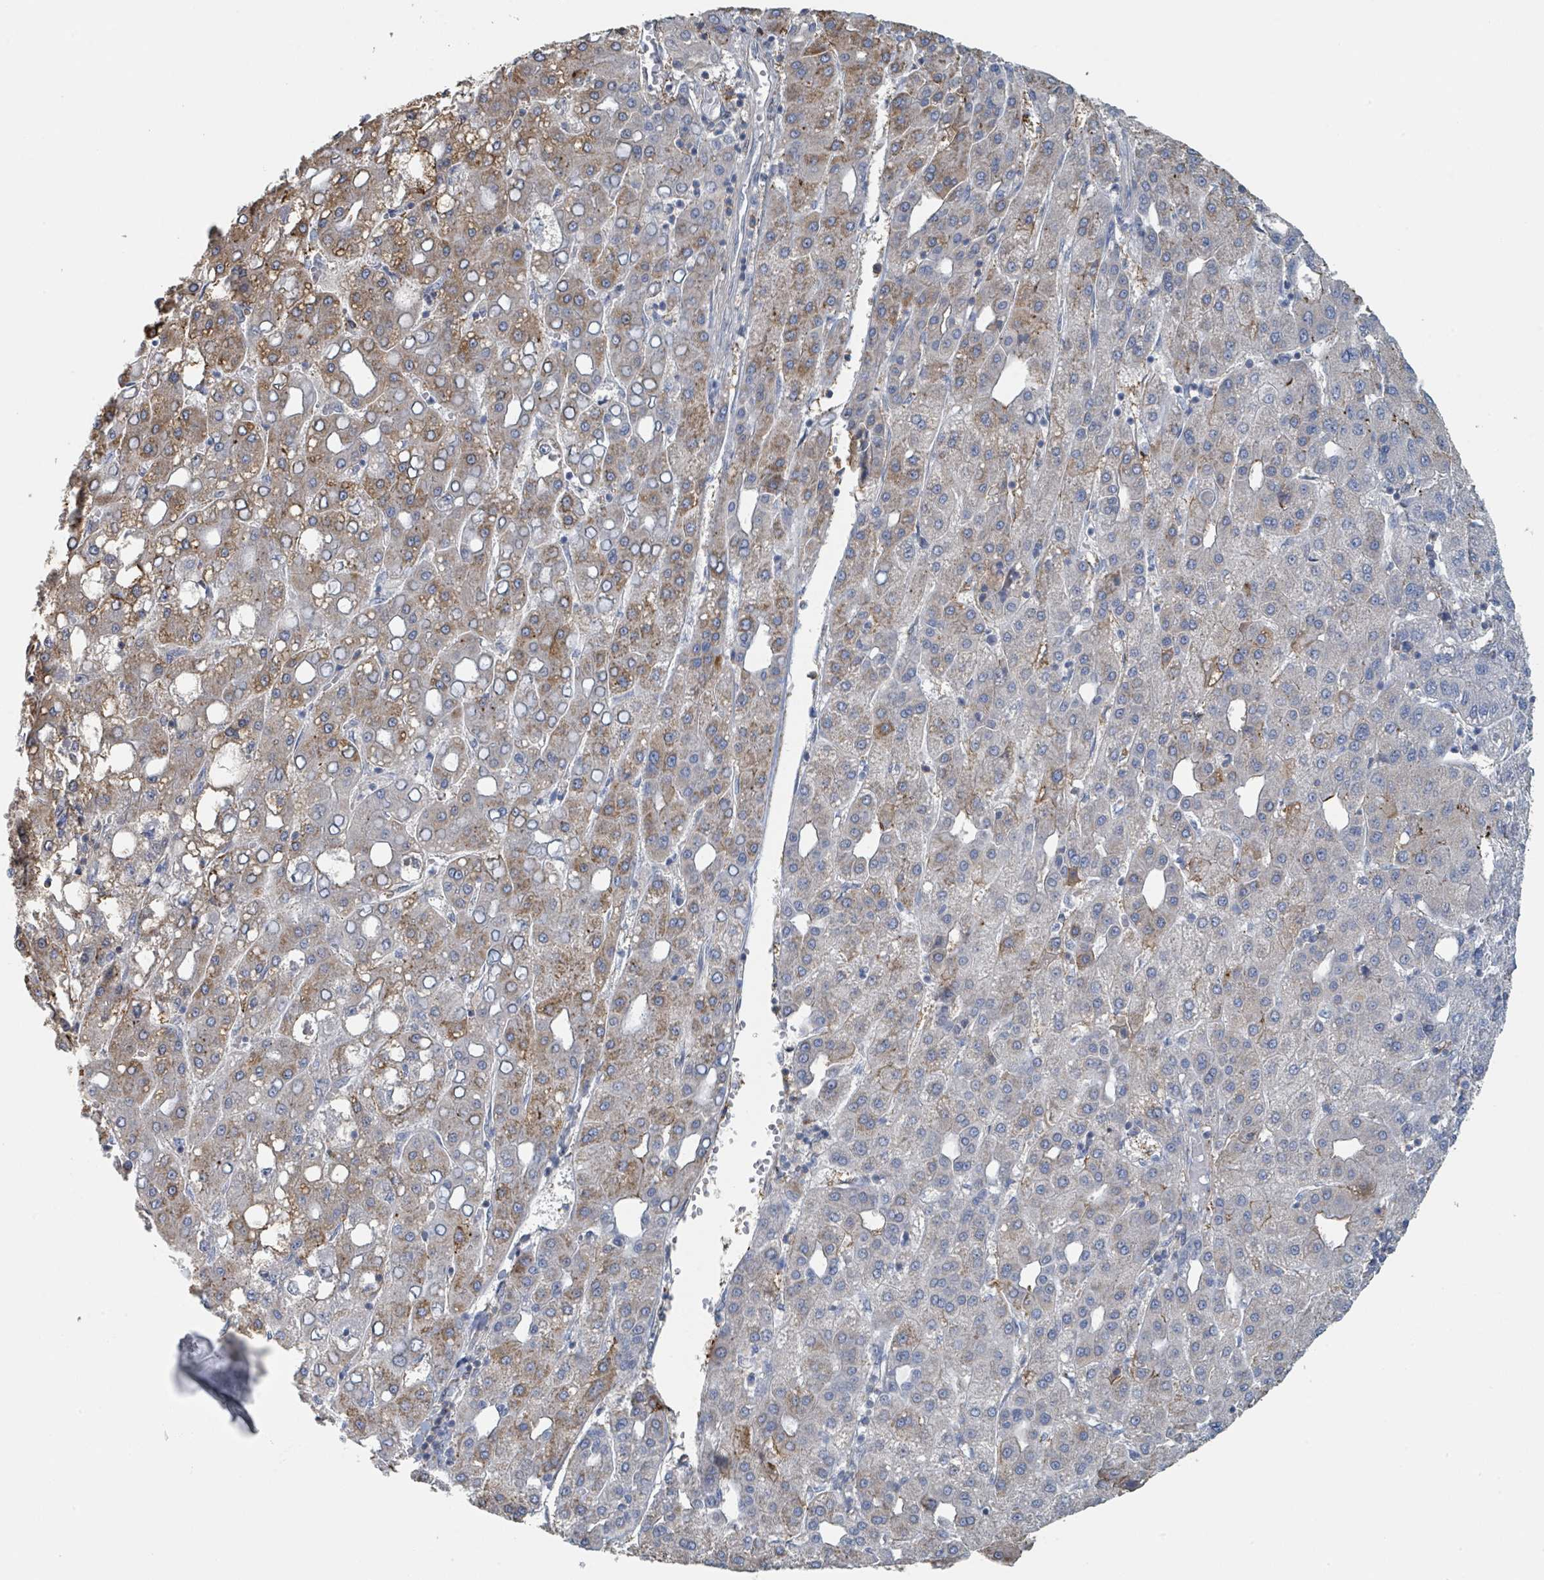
{"staining": {"intensity": "moderate", "quantity": "25%-75%", "location": "cytoplasmic/membranous"}, "tissue": "liver cancer", "cell_type": "Tumor cells", "image_type": "cancer", "snomed": [{"axis": "morphology", "description": "Carcinoma, Hepatocellular, NOS"}, {"axis": "topography", "description": "Liver"}], "caption": "An image of hepatocellular carcinoma (liver) stained for a protein exhibits moderate cytoplasmic/membranous brown staining in tumor cells.", "gene": "LRRC42", "patient": {"sex": "male", "age": 65}}